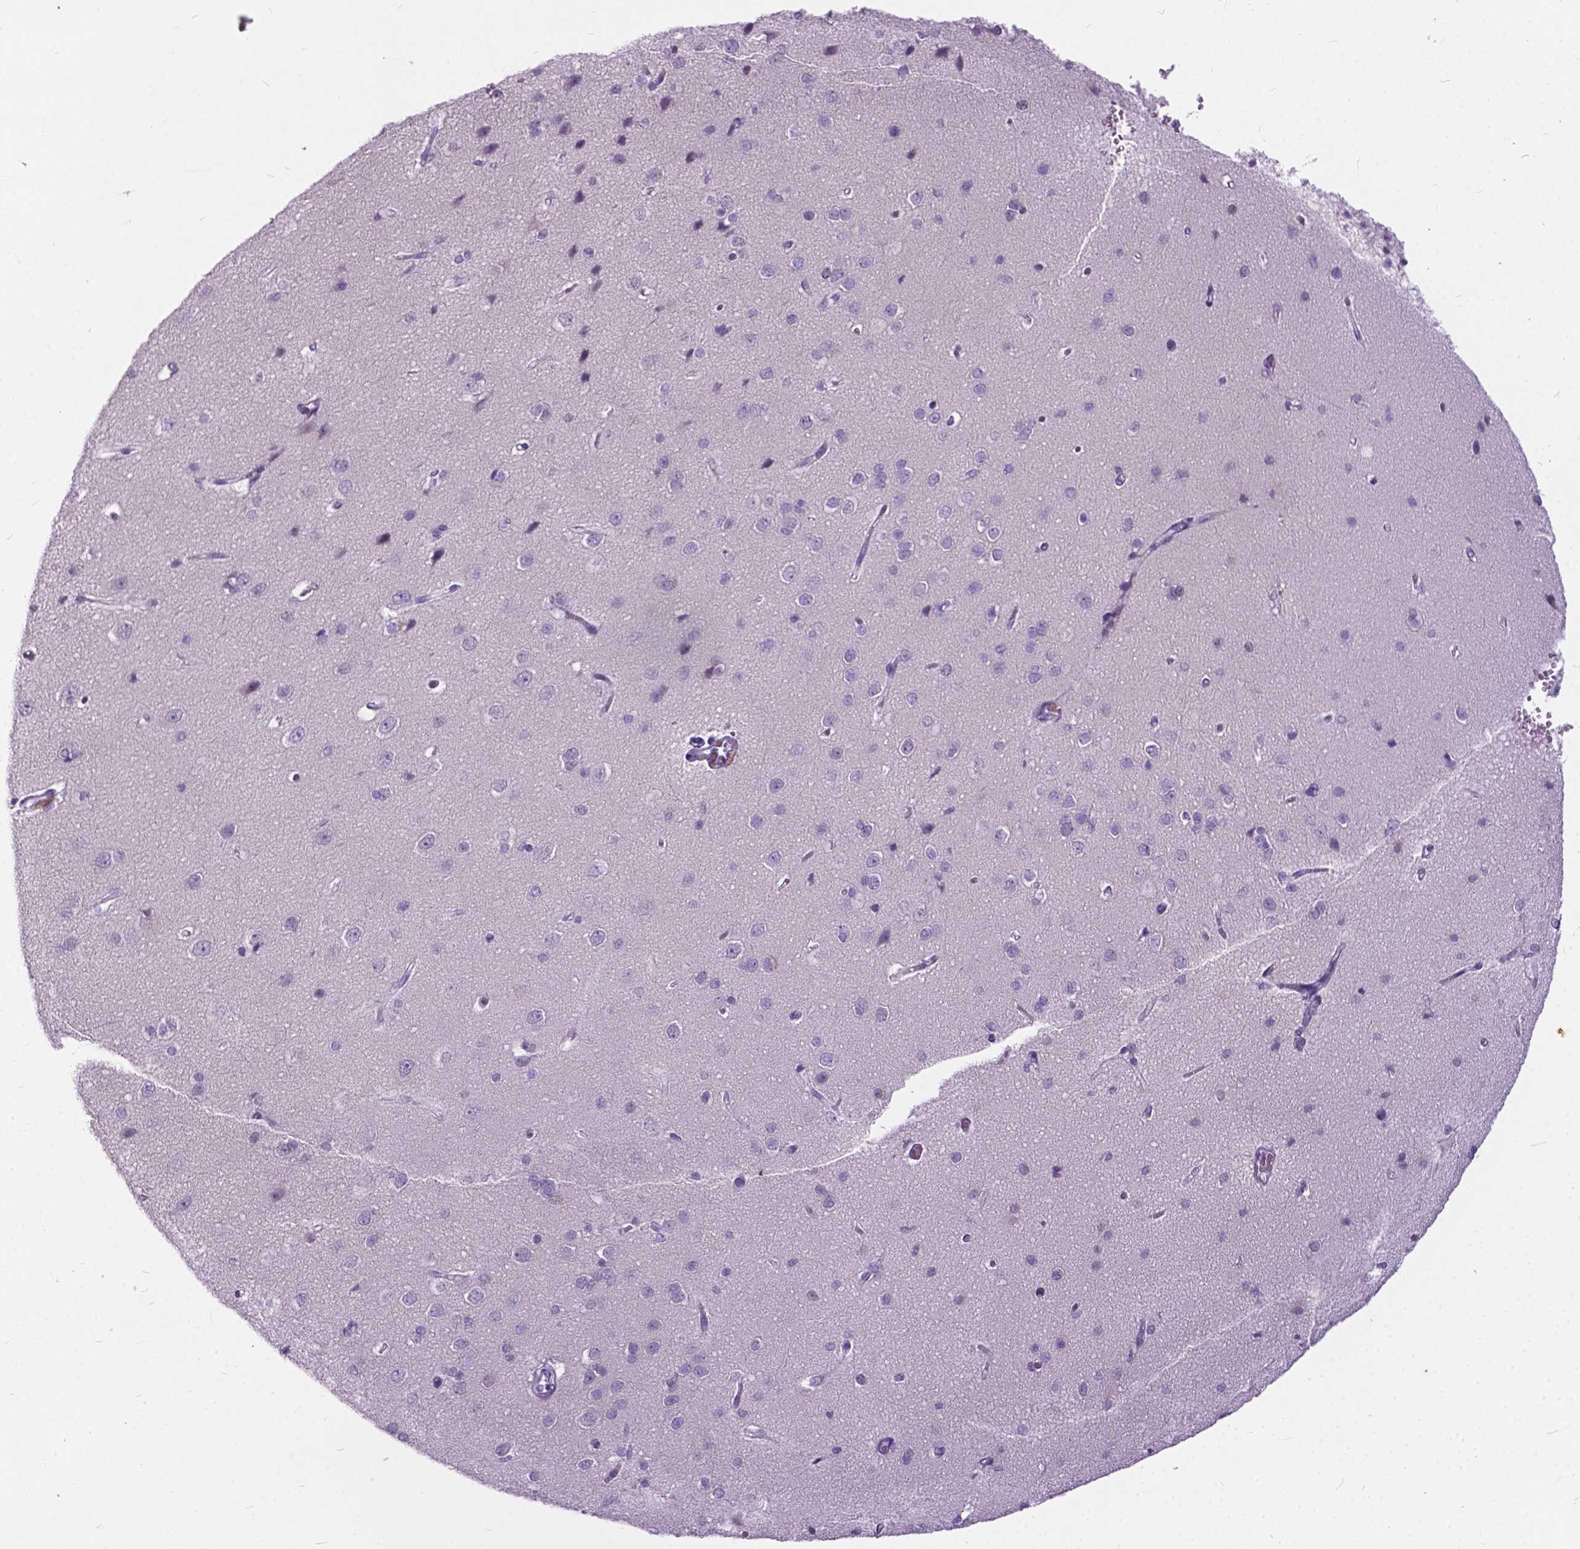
{"staining": {"intensity": "negative", "quantity": "none", "location": "none"}, "tissue": "cerebral cortex", "cell_type": "Endothelial cells", "image_type": "normal", "snomed": [{"axis": "morphology", "description": "Normal tissue, NOS"}, {"axis": "topography", "description": "Cerebral cortex"}], "caption": "The histopathology image demonstrates no staining of endothelial cells in benign cerebral cortex. (DAB immunohistochemistry visualized using brightfield microscopy, high magnification).", "gene": "BSND", "patient": {"sex": "male", "age": 37}}